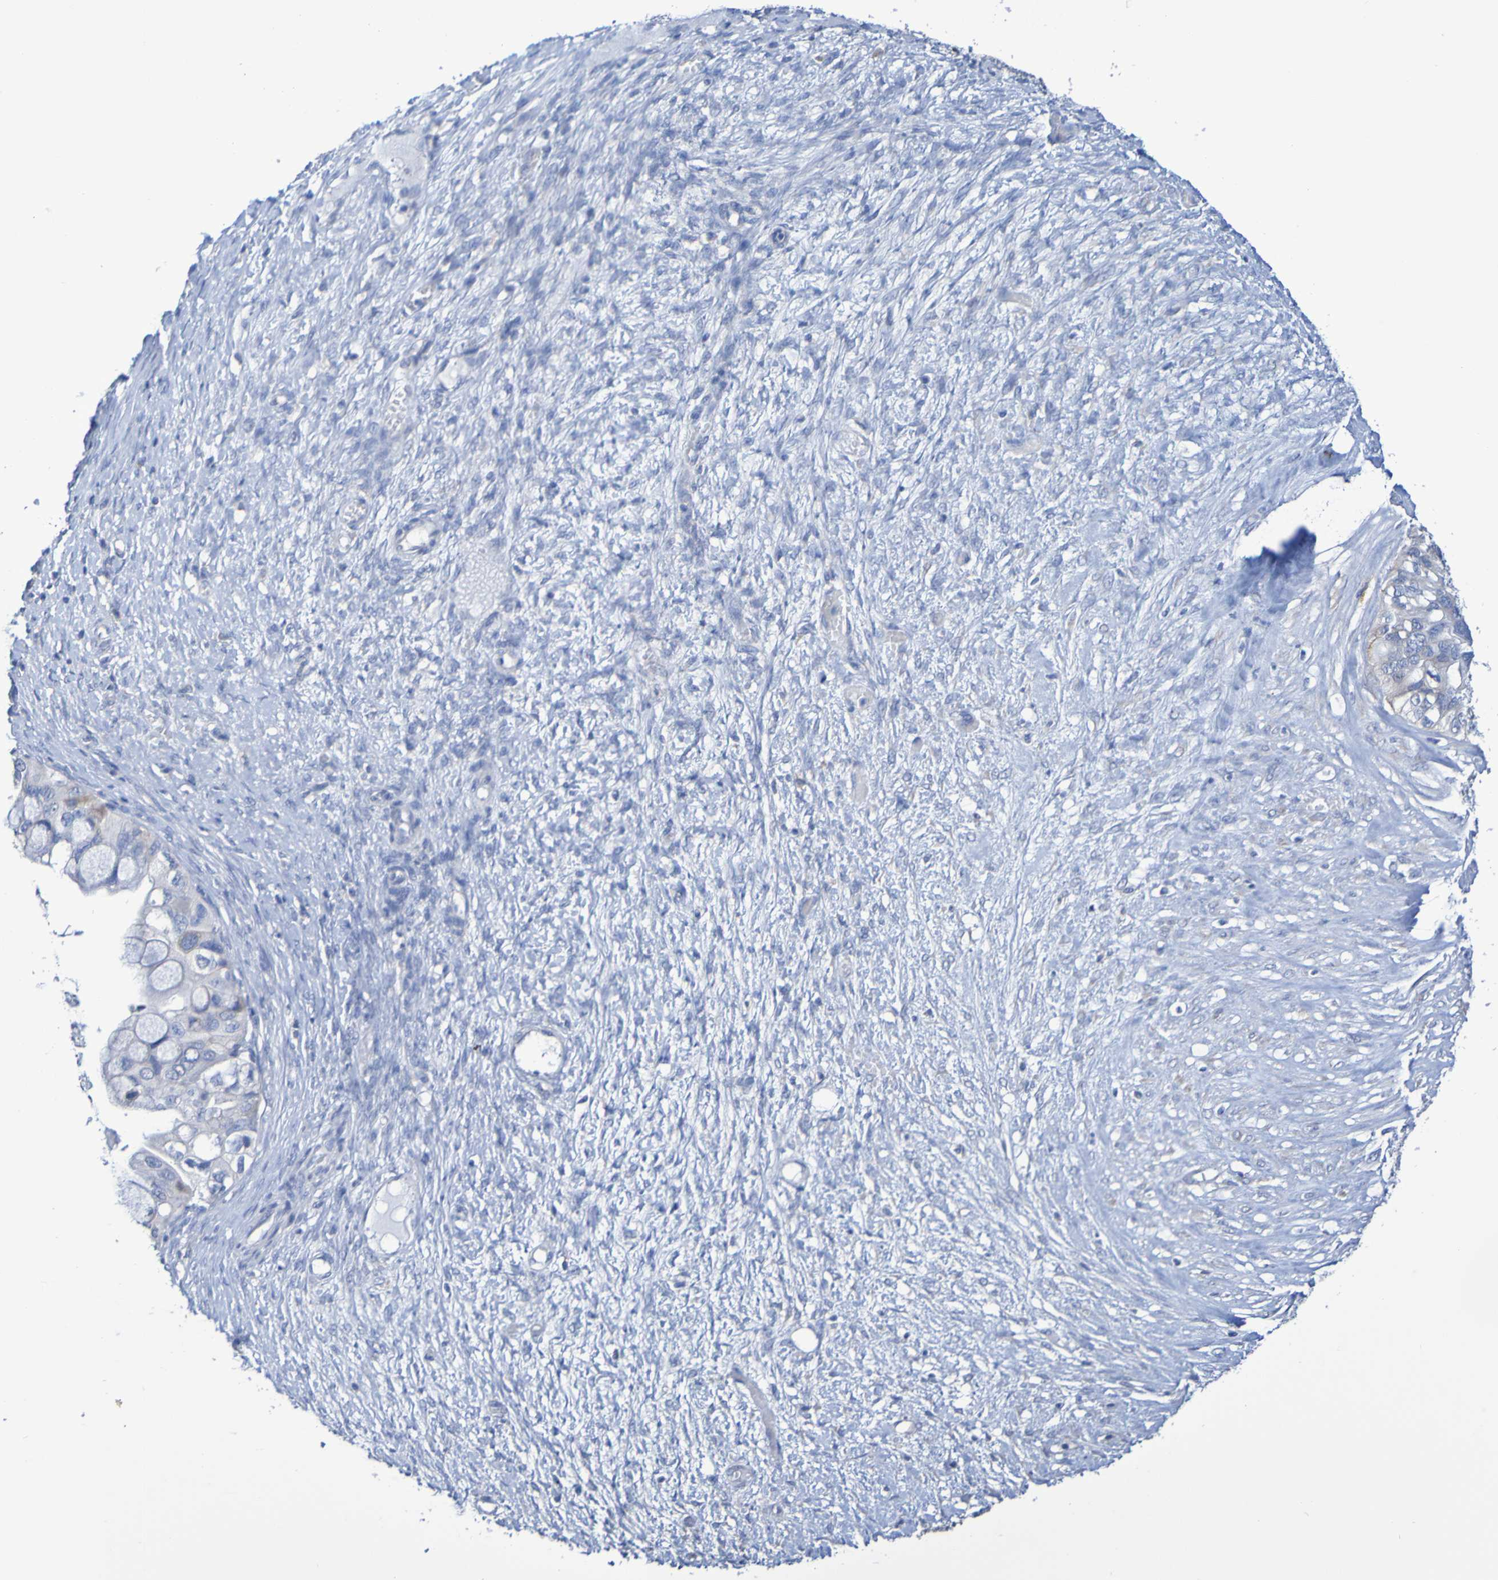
{"staining": {"intensity": "negative", "quantity": "none", "location": "none"}, "tissue": "ovarian cancer", "cell_type": "Tumor cells", "image_type": "cancer", "snomed": [{"axis": "morphology", "description": "Cystadenocarcinoma, mucinous, NOS"}, {"axis": "topography", "description": "Ovary"}], "caption": "Immunohistochemistry photomicrograph of neoplastic tissue: human ovarian cancer (mucinous cystadenocarcinoma) stained with DAB displays no significant protein staining in tumor cells.", "gene": "SLC3A2", "patient": {"sex": "female", "age": 80}}